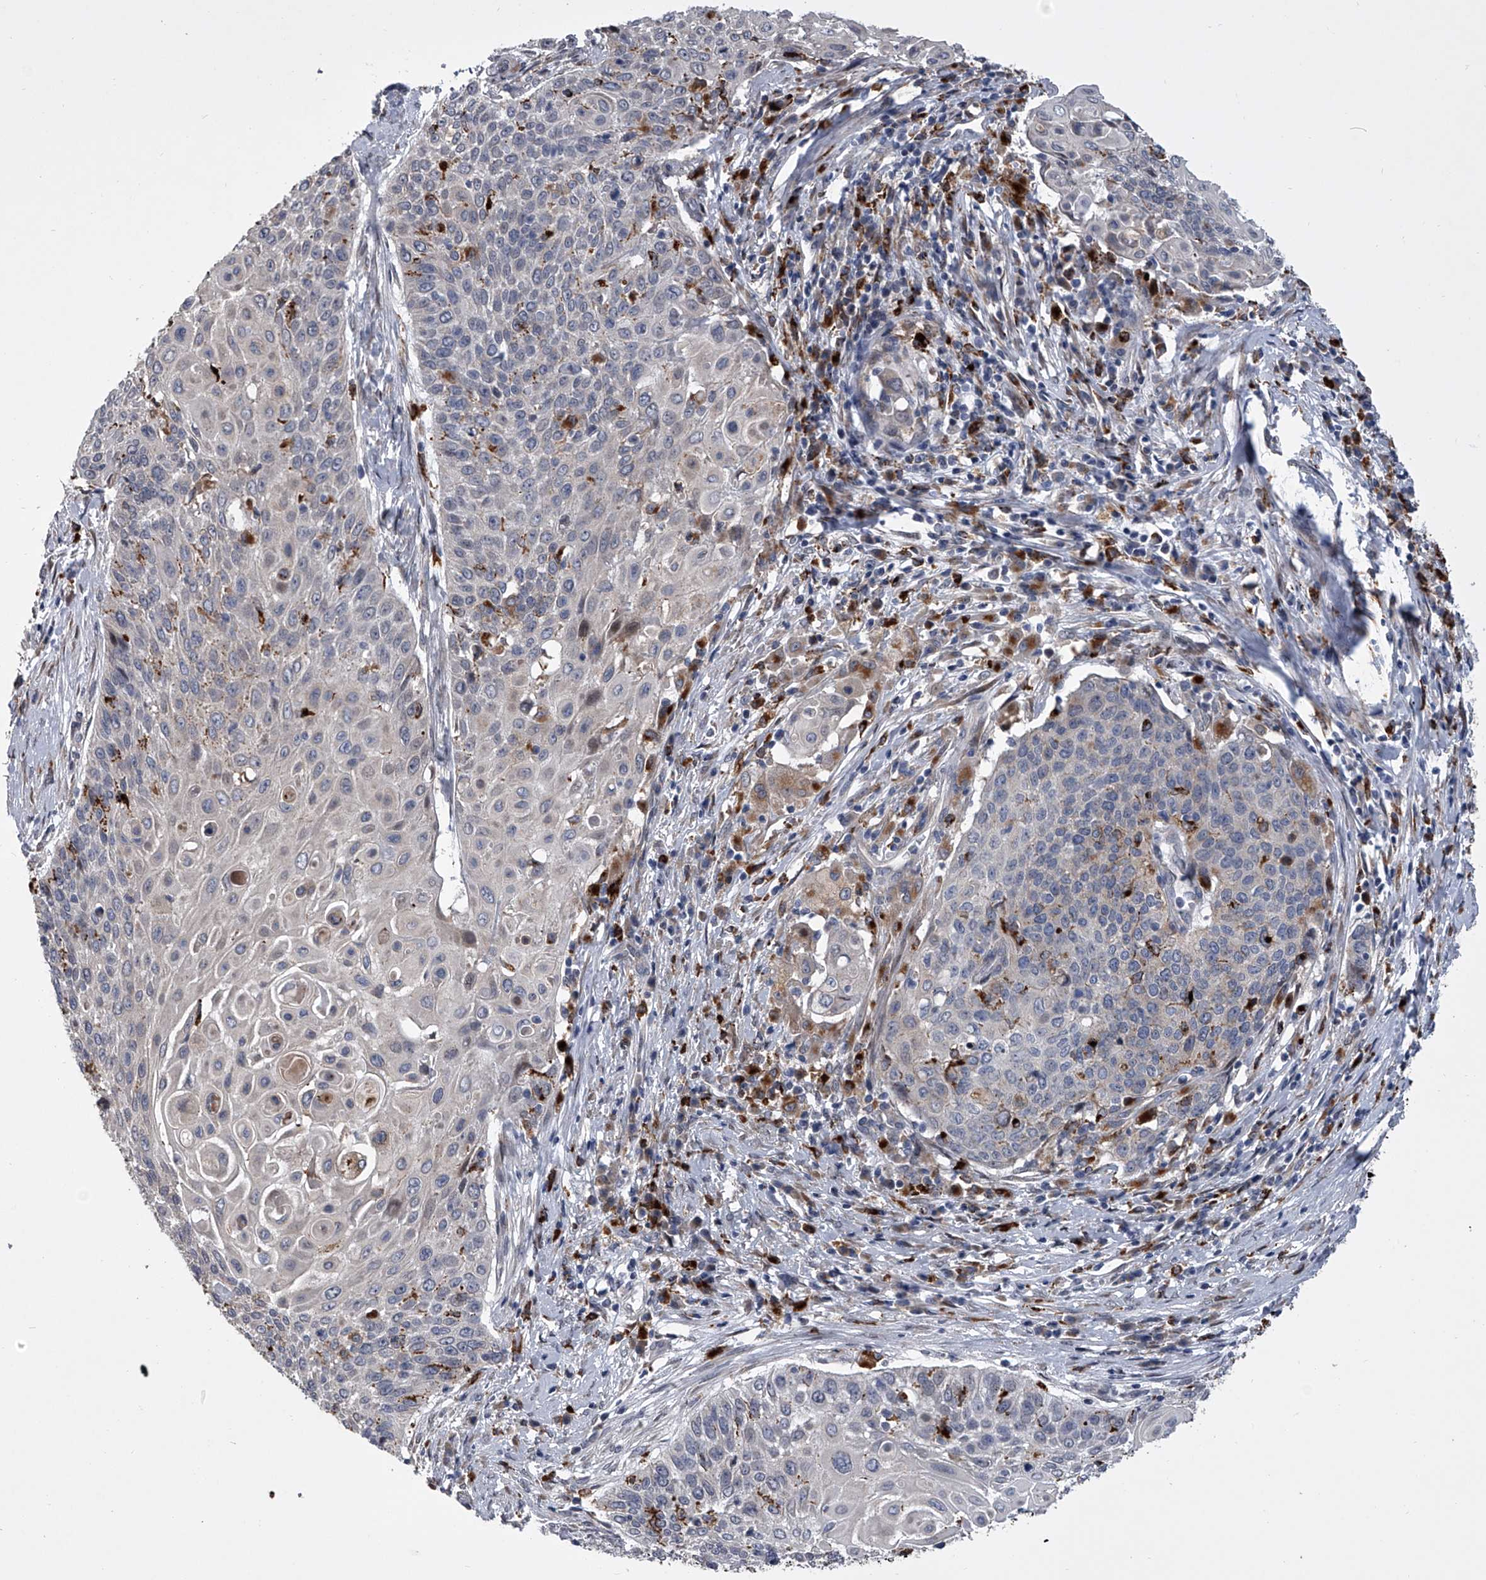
{"staining": {"intensity": "negative", "quantity": "none", "location": "none"}, "tissue": "cervical cancer", "cell_type": "Tumor cells", "image_type": "cancer", "snomed": [{"axis": "morphology", "description": "Squamous cell carcinoma, NOS"}, {"axis": "topography", "description": "Cervix"}], "caption": "High magnification brightfield microscopy of cervical squamous cell carcinoma stained with DAB (brown) and counterstained with hematoxylin (blue): tumor cells show no significant positivity.", "gene": "TRIM8", "patient": {"sex": "female", "age": 39}}